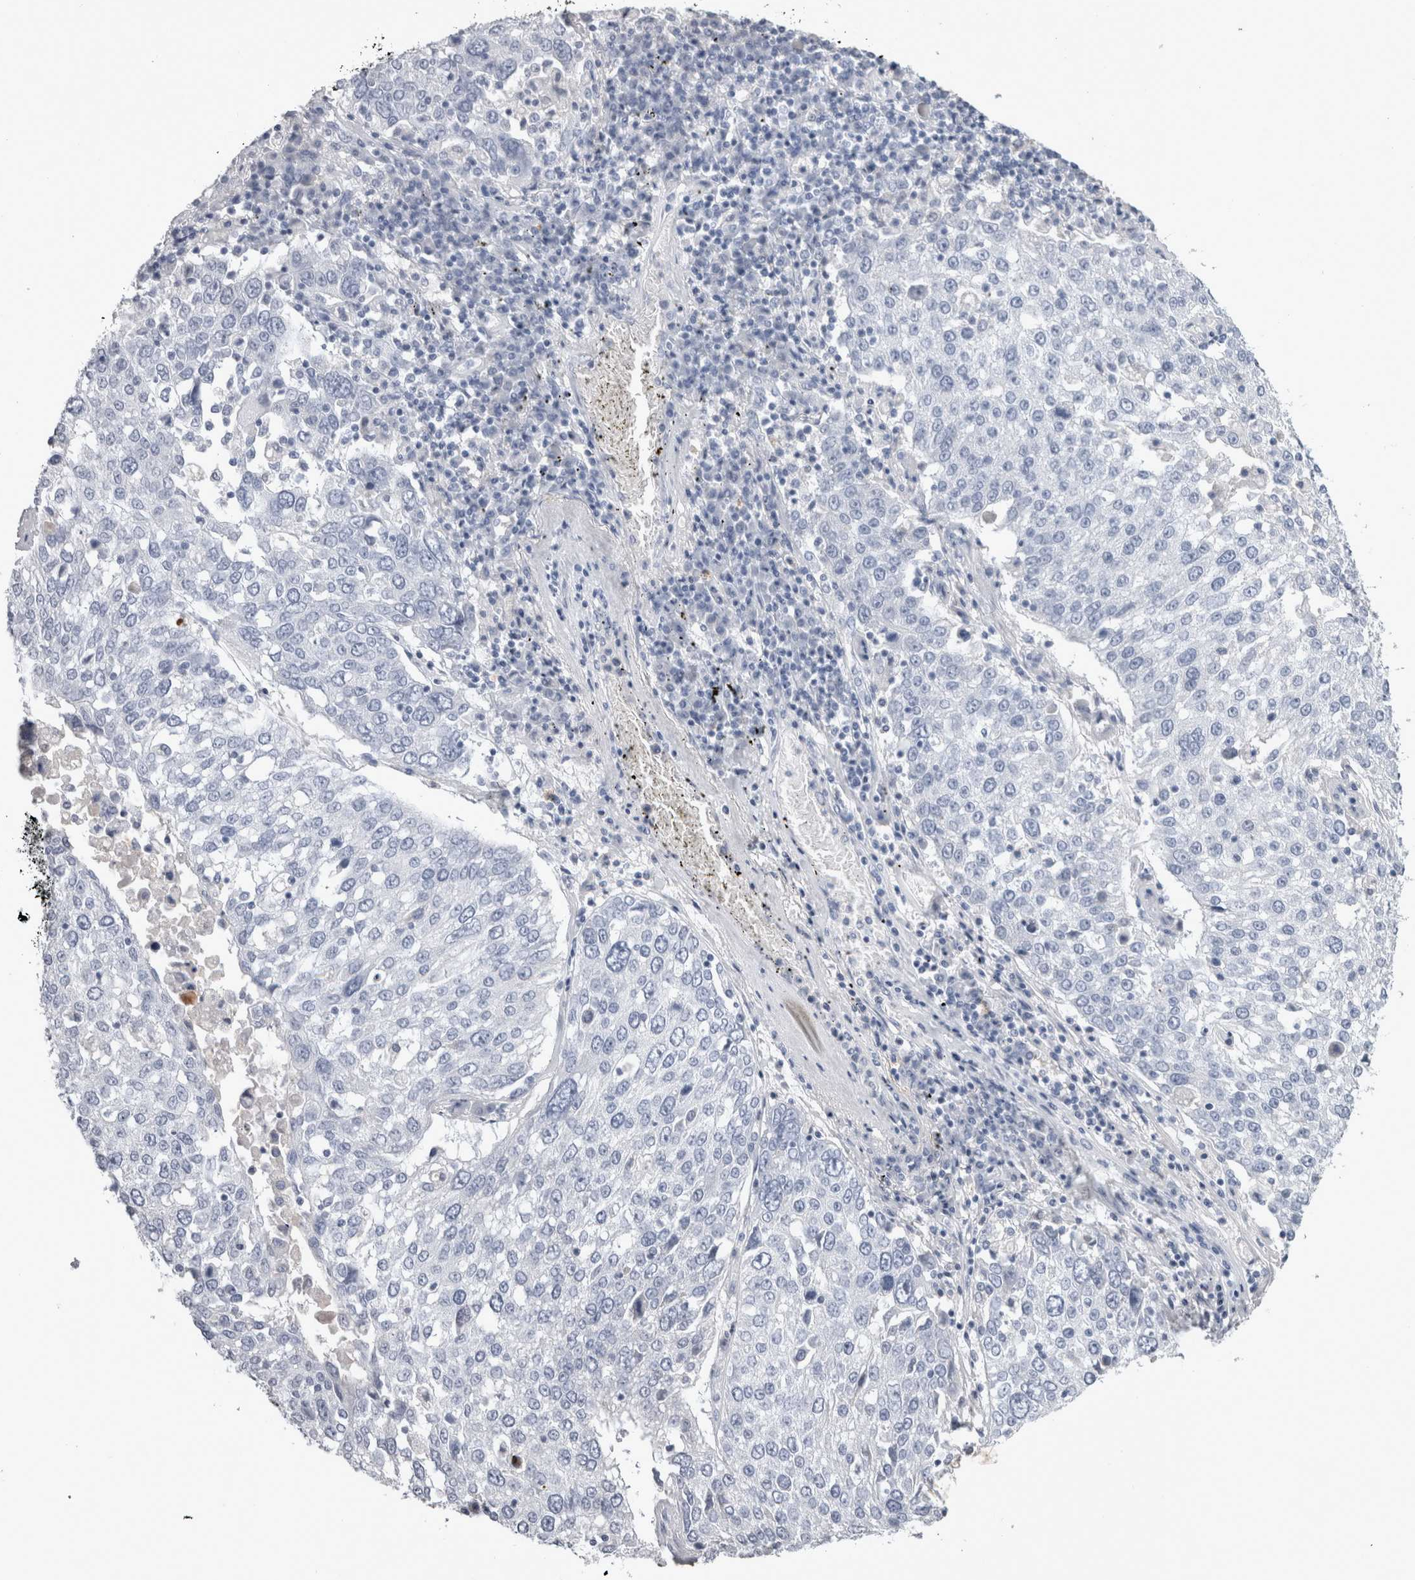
{"staining": {"intensity": "negative", "quantity": "none", "location": "none"}, "tissue": "lung cancer", "cell_type": "Tumor cells", "image_type": "cancer", "snomed": [{"axis": "morphology", "description": "Squamous cell carcinoma, NOS"}, {"axis": "topography", "description": "Lung"}], "caption": "Squamous cell carcinoma (lung) was stained to show a protein in brown. There is no significant expression in tumor cells.", "gene": "ADAM2", "patient": {"sex": "male", "age": 65}}